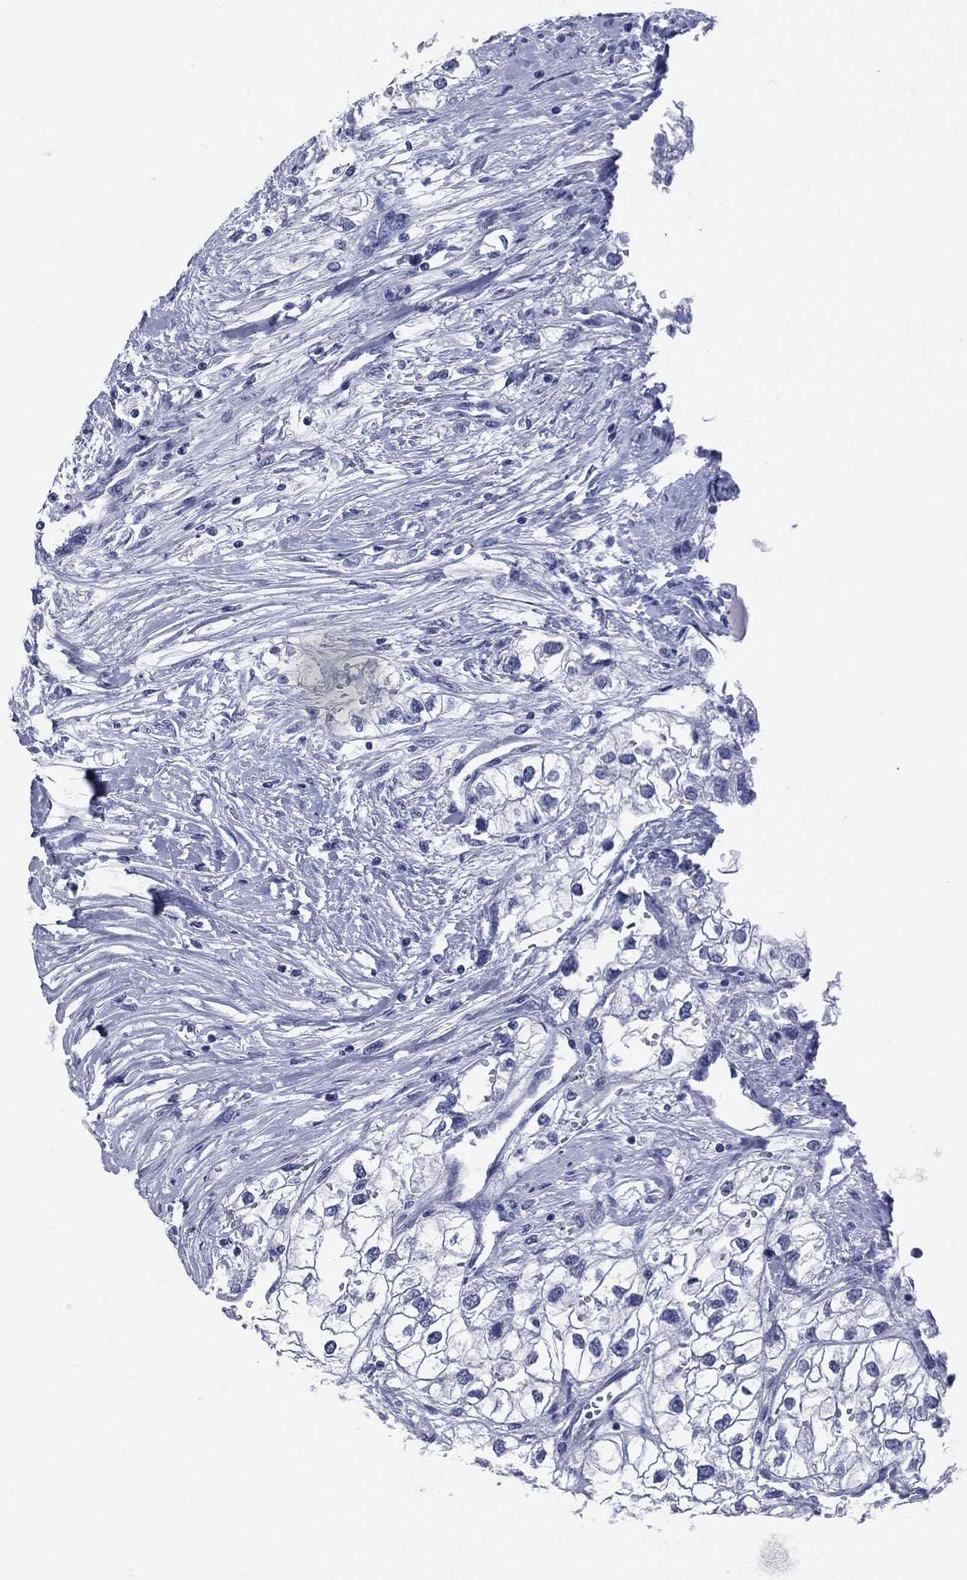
{"staining": {"intensity": "negative", "quantity": "none", "location": "none"}, "tissue": "renal cancer", "cell_type": "Tumor cells", "image_type": "cancer", "snomed": [{"axis": "morphology", "description": "Adenocarcinoma, NOS"}, {"axis": "topography", "description": "Kidney"}], "caption": "This is an immunohistochemistry (IHC) image of human renal cancer. There is no staining in tumor cells.", "gene": "PGLYRP1", "patient": {"sex": "male", "age": 59}}